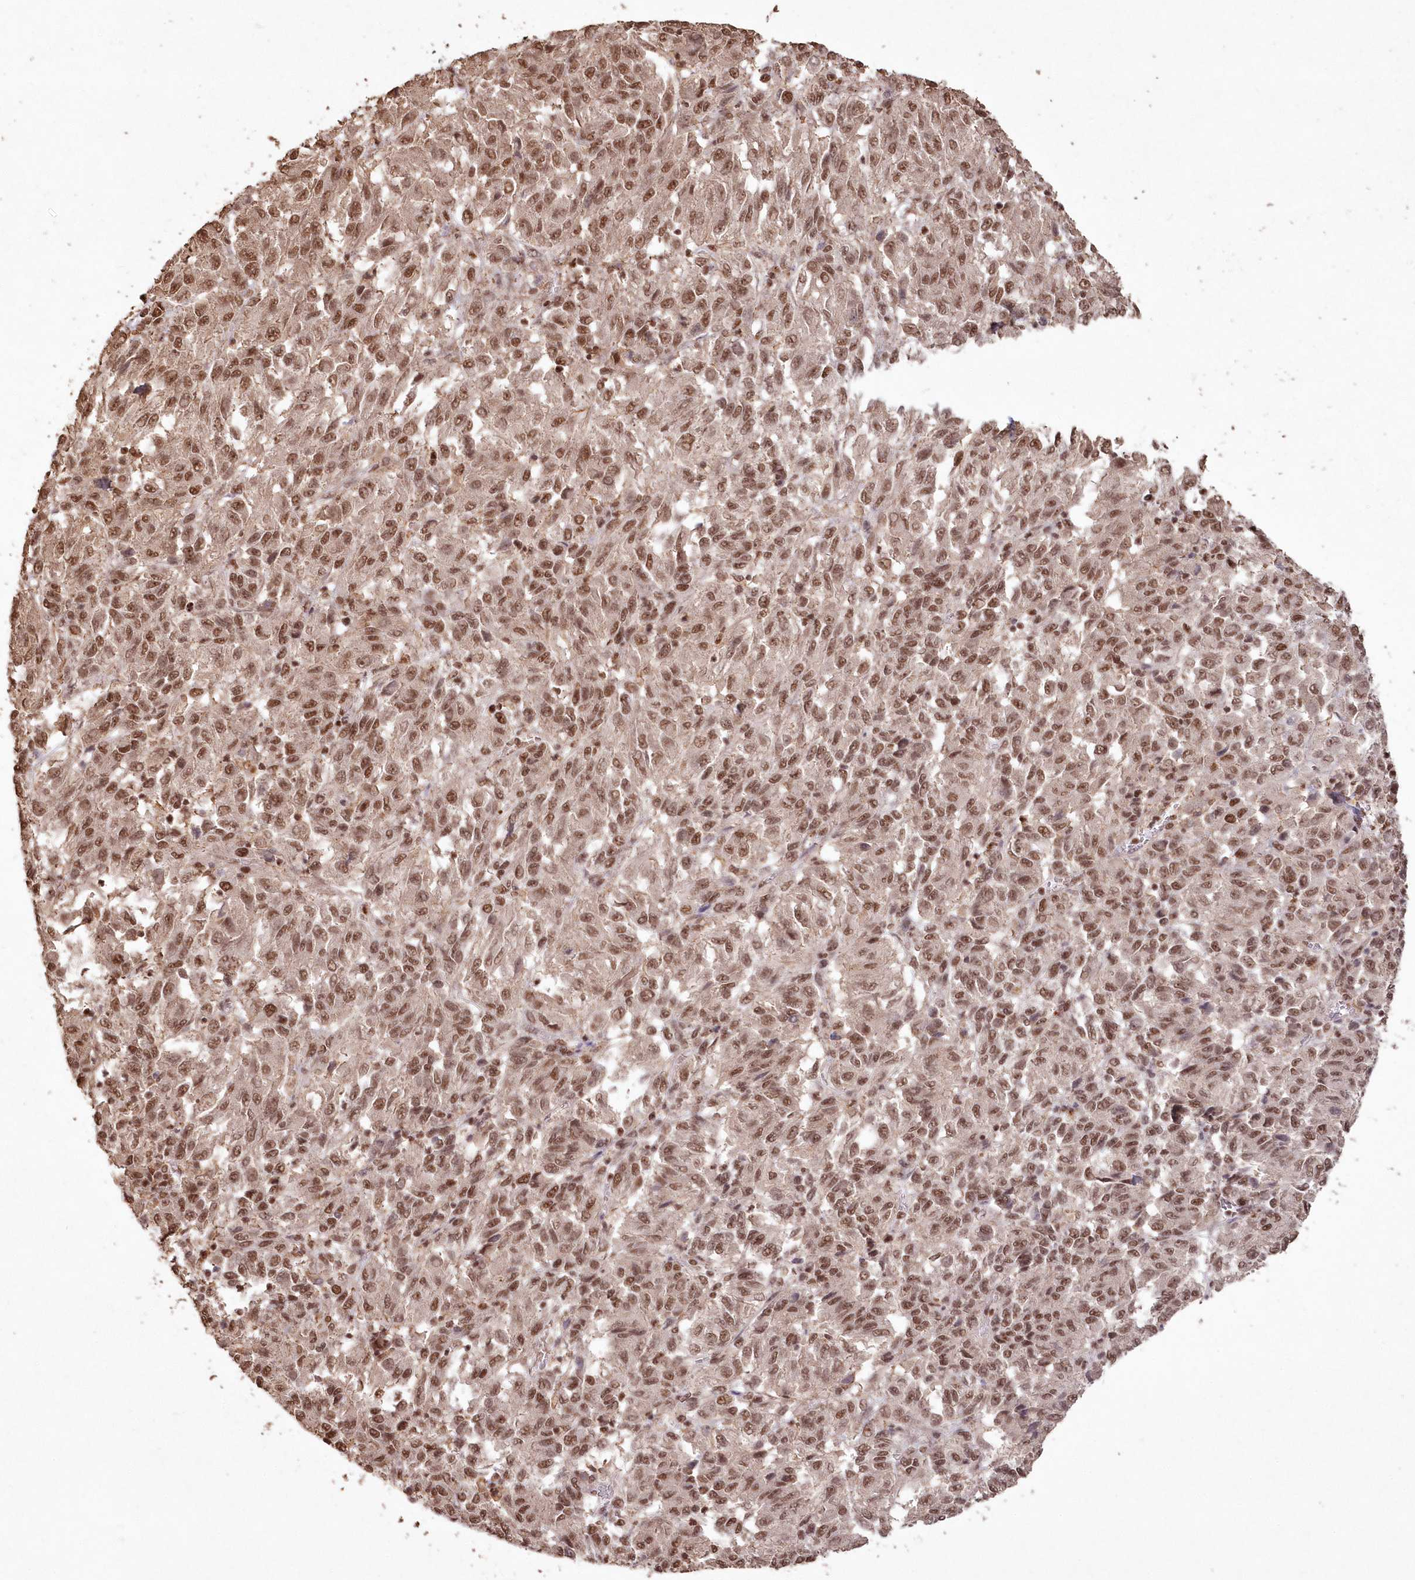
{"staining": {"intensity": "moderate", "quantity": ">75%", "location": "nuclear"}, "tissue": "melanoma", "cell_type": "Tumor cells", "image_type": "cancer", "snomed": [{"axis": "morphology", "description": "Malignant melanoma, Metastatic site"}, {"axis": "topography", "description": "Lung"}], "caption": "Immunohistochemical staining of malignant melanoma (metastatic site) exhibits medium levels of moderate nuclear protein positivity in approximately >75% of tumor cells. (DAB = brown stain, brightfield microscopy at high magnification).", "gene": "PDS5A", "patient": {"sex": "male", "age": 64}}